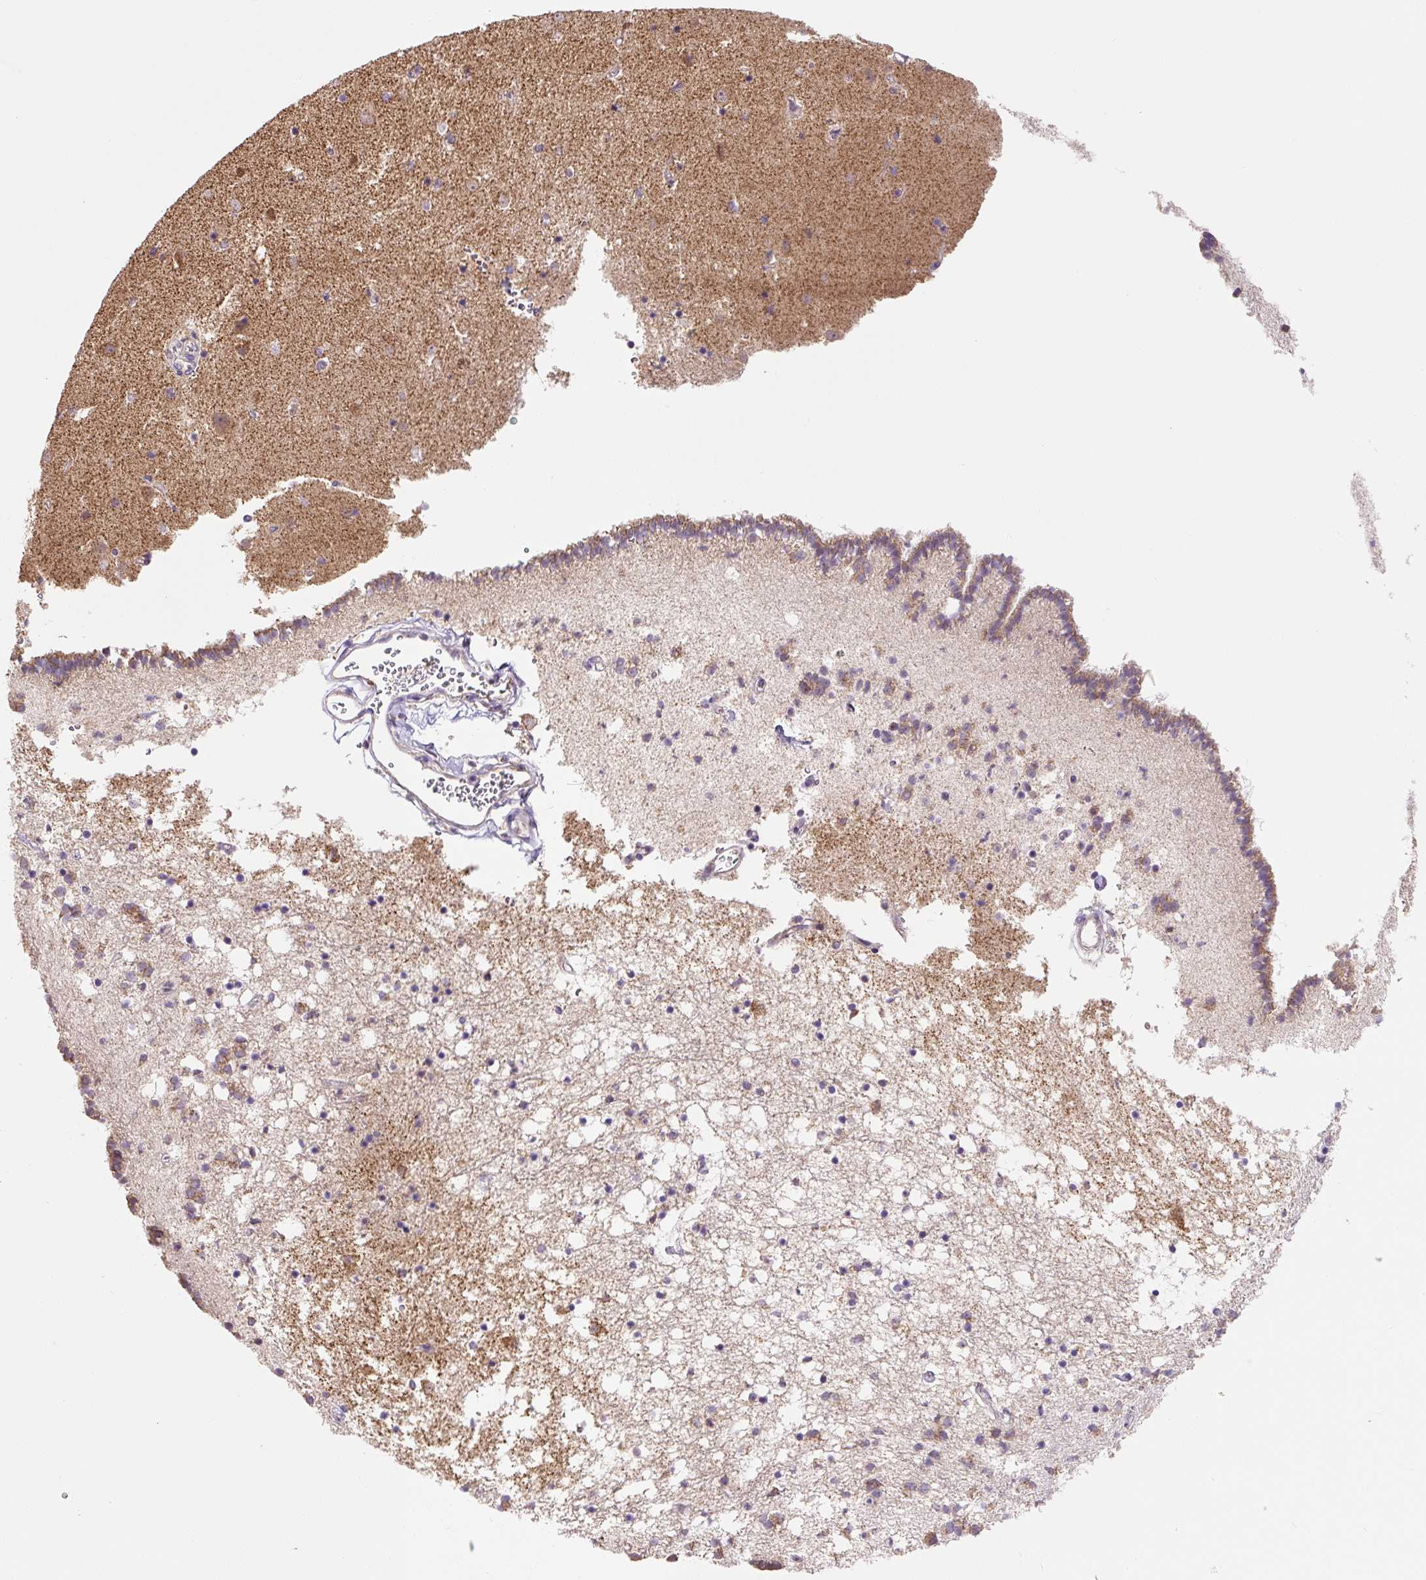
{"staining": {"intensity": "moderate", "quantity": "<25%", "location": "cytoplasmic/membranous"}, "tissue": "caudate", "cell_type": "Glial cells", "image_type": "normal", "snomed": [{"axis": "morphology", "description": "Normal tissue, NOS"}, {"axis": "topography", "description": "Lateral ventricle wall"}], "caption": "This histopathology image exhibits immunohistochemistry (IHC) staining of normal human caudate, with low moderate cytoplasmic/membranous expression in about <25% of glial cells.", "gene": "MFSD9", "patient": {"sex": "male", "age": 58}}